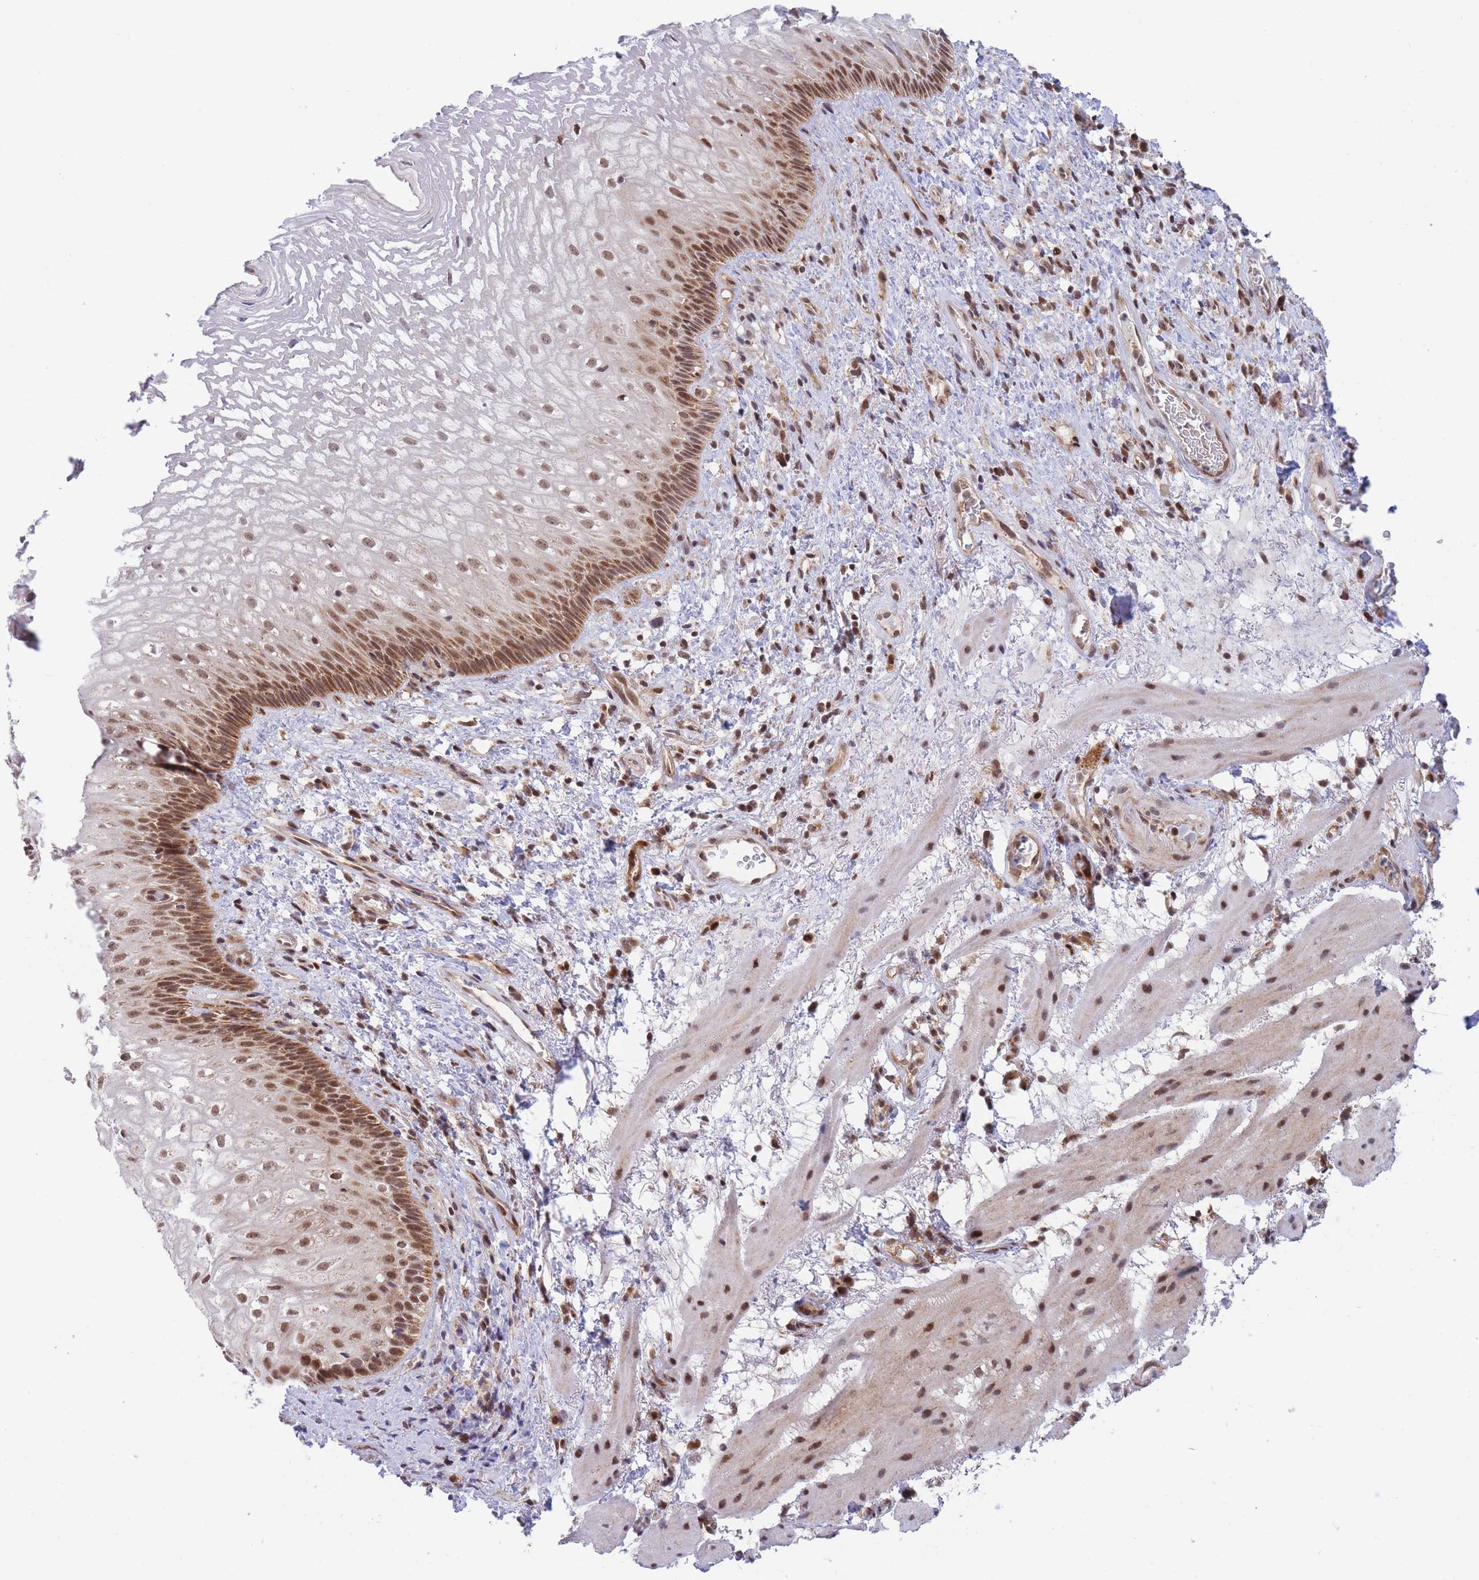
{"staining": {"intensity": "strong", "quantity": "25%-75%", "location": "cytoplasmic/membranous,nuclear"}, "tissue": "esophagus", "cell_type": "Squamous epithelial cells", "image_type": "normal", "snomed": [{"axis": "morphology", "description": "Normal tissue, NOS"}, {"axis": "topography", "description": "Esophagus"}], "caption": "The micrograph exhibits staining of normal esophagus, revealing strong cytoplasmic/membranous,nuclear protein expression (brown color) within squamous epithelial cells.", "gene": "BOD1L1", "patient": {"sex": "female", "age": 75}}